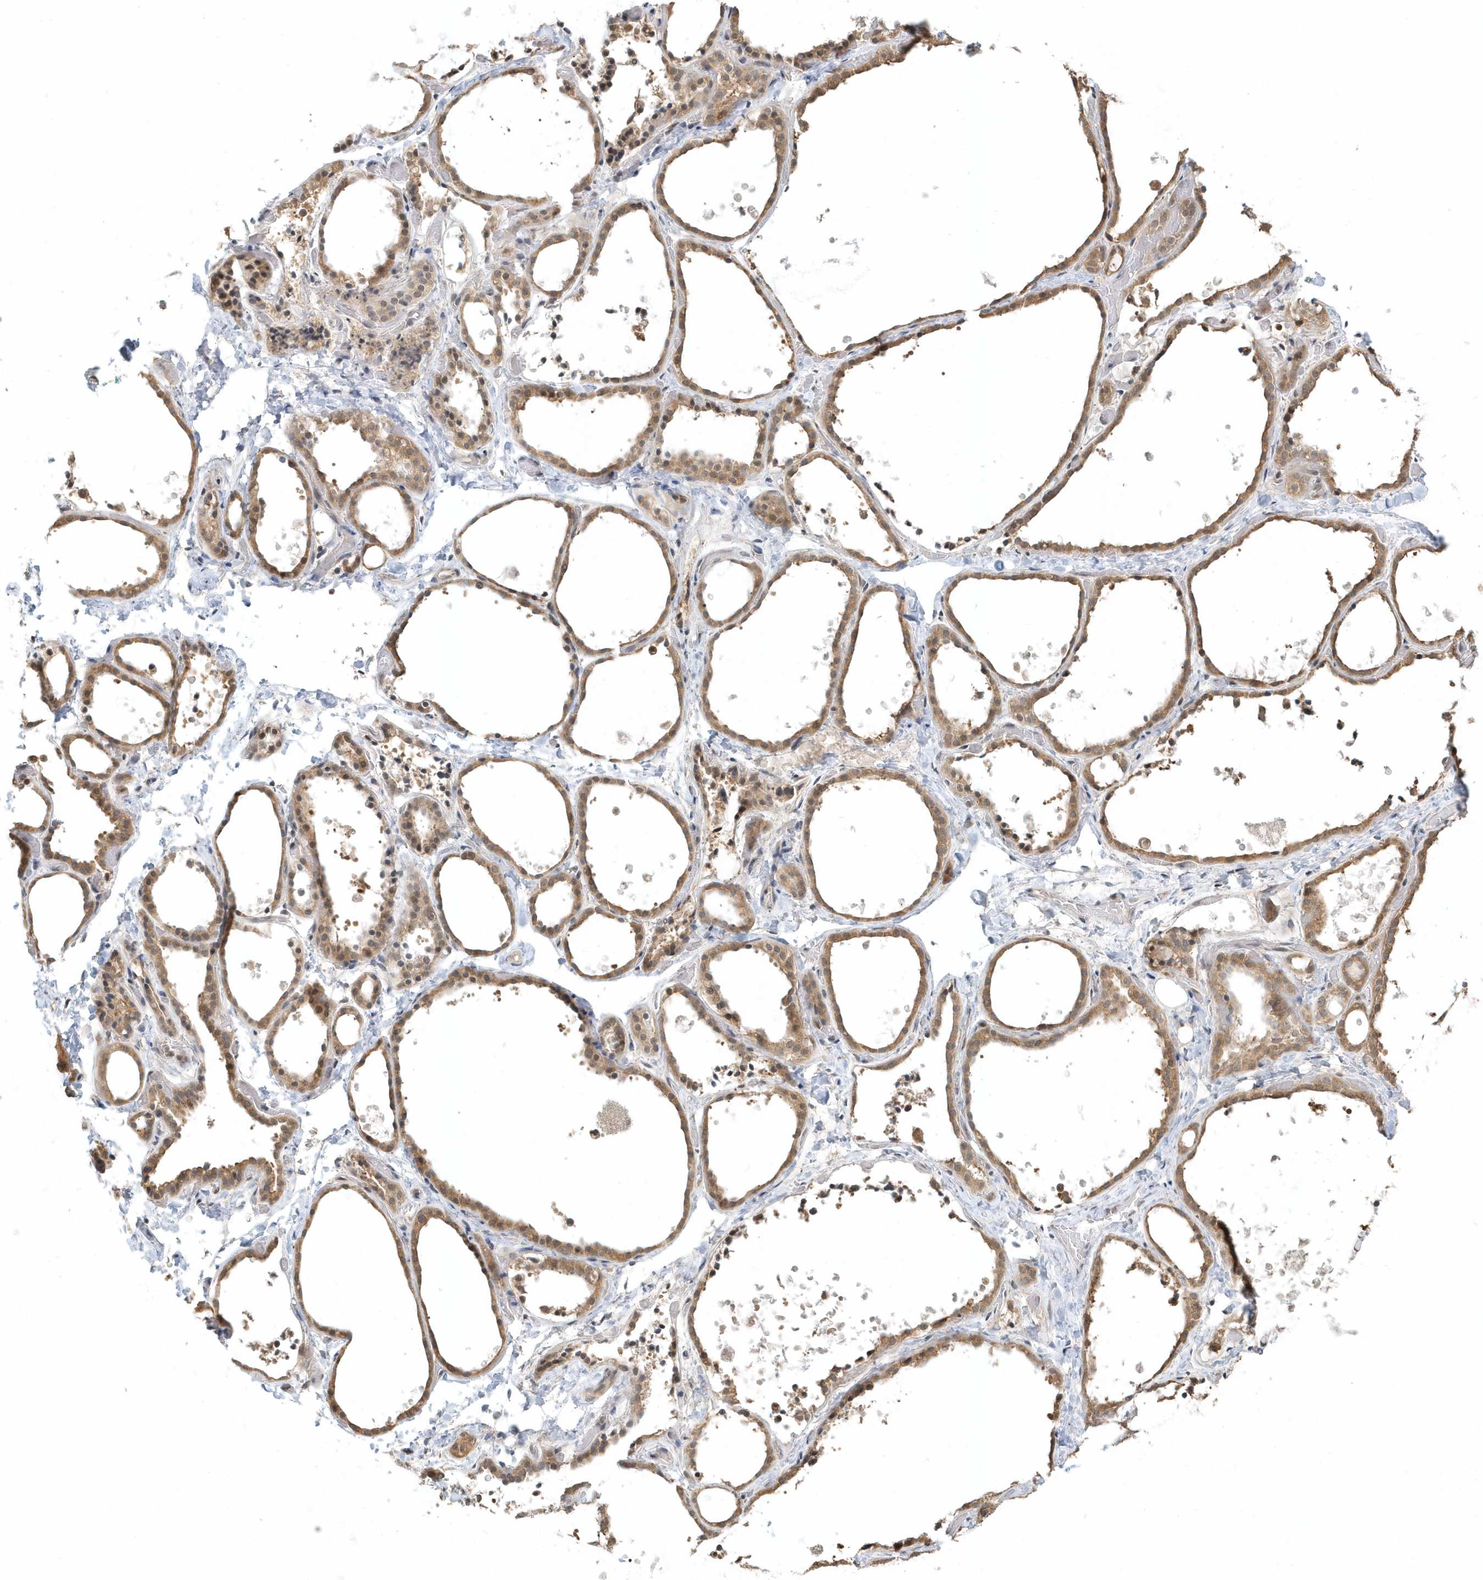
{"staining": {"intensity": "moderate", "quantity": ">75%", "location": "cytoplasmic/membranous,nuclear"}, "tissue": "thyroid gland", "cell_type": "Glandular cells", "image_type": "normal", "snomed": [{"axis": "morphology", "description": "Normal tissue, NOS"}, {"axis": "topography", "description": "Thyroid gland"}], "caption": "IHC of benign thyroid gland demonstrates medium levels of moderate cytoplasmic/membranous,nuclear staining in approximately >75% of glandular cells.", "gene": "PSMD6", "patient": {"sex": "female", "age": 44}}